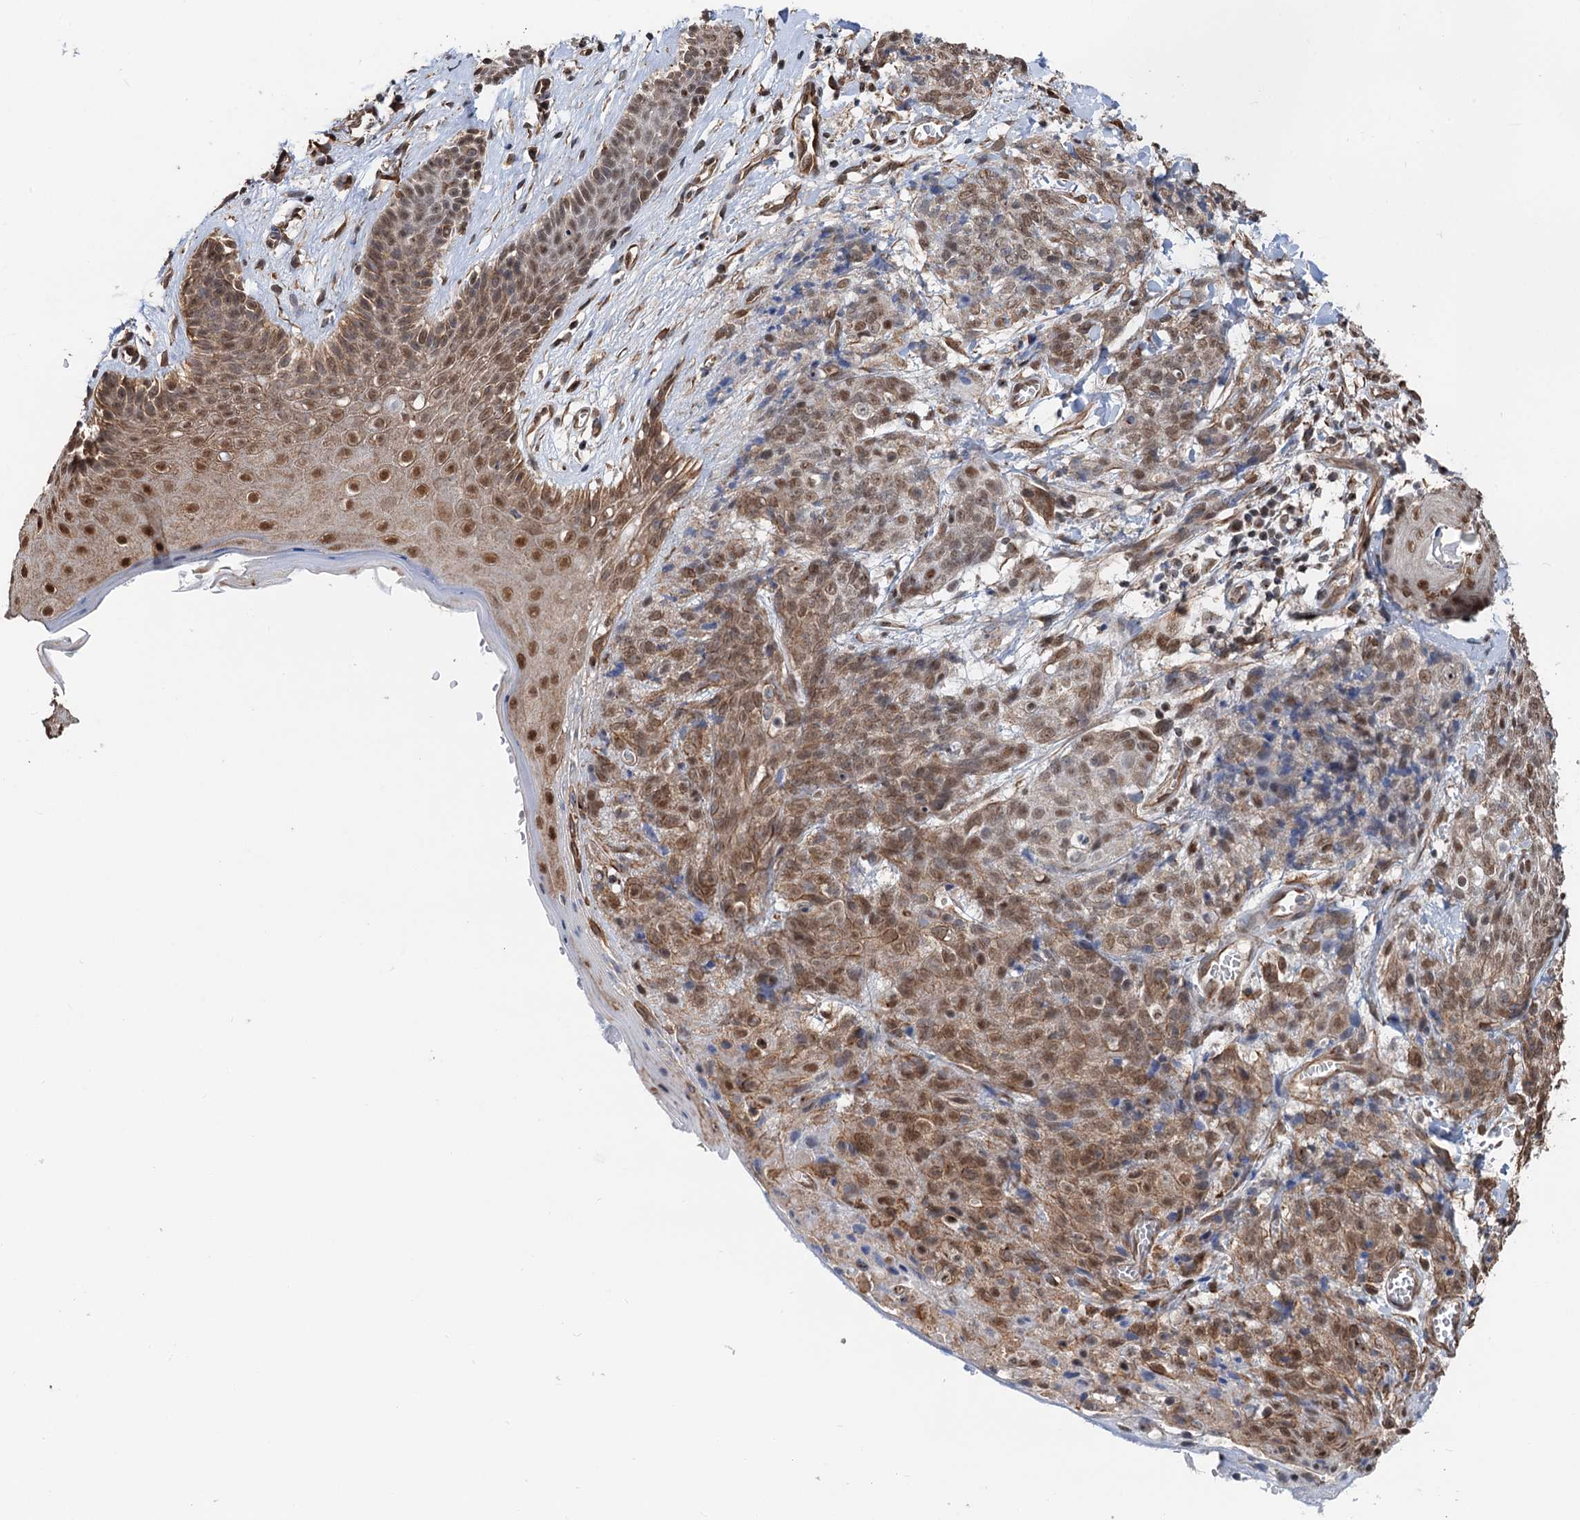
{"staining": {"intensity": "moderate", "quantity": ">75%", "location": "nuclear"}, "tissue": "skin cancer", "cell_type": "Tumor cells", "image_type": "cancer", "snomed": [{"axis": "morphology", "description": "Squamous cell carcinoma, NOS"}, {"axis": "topography", "description": "Skin"}, {"axis": "topography", "description": "Vulva"}], "caption": "Immunohistochemical staining of skin cancer (squamous cell carcinoma) shows moderate nuclear protein expression in about >75% of tumor cells.", "gene": "CFDP1", "patient": {"sex": "female", "age": 85}}